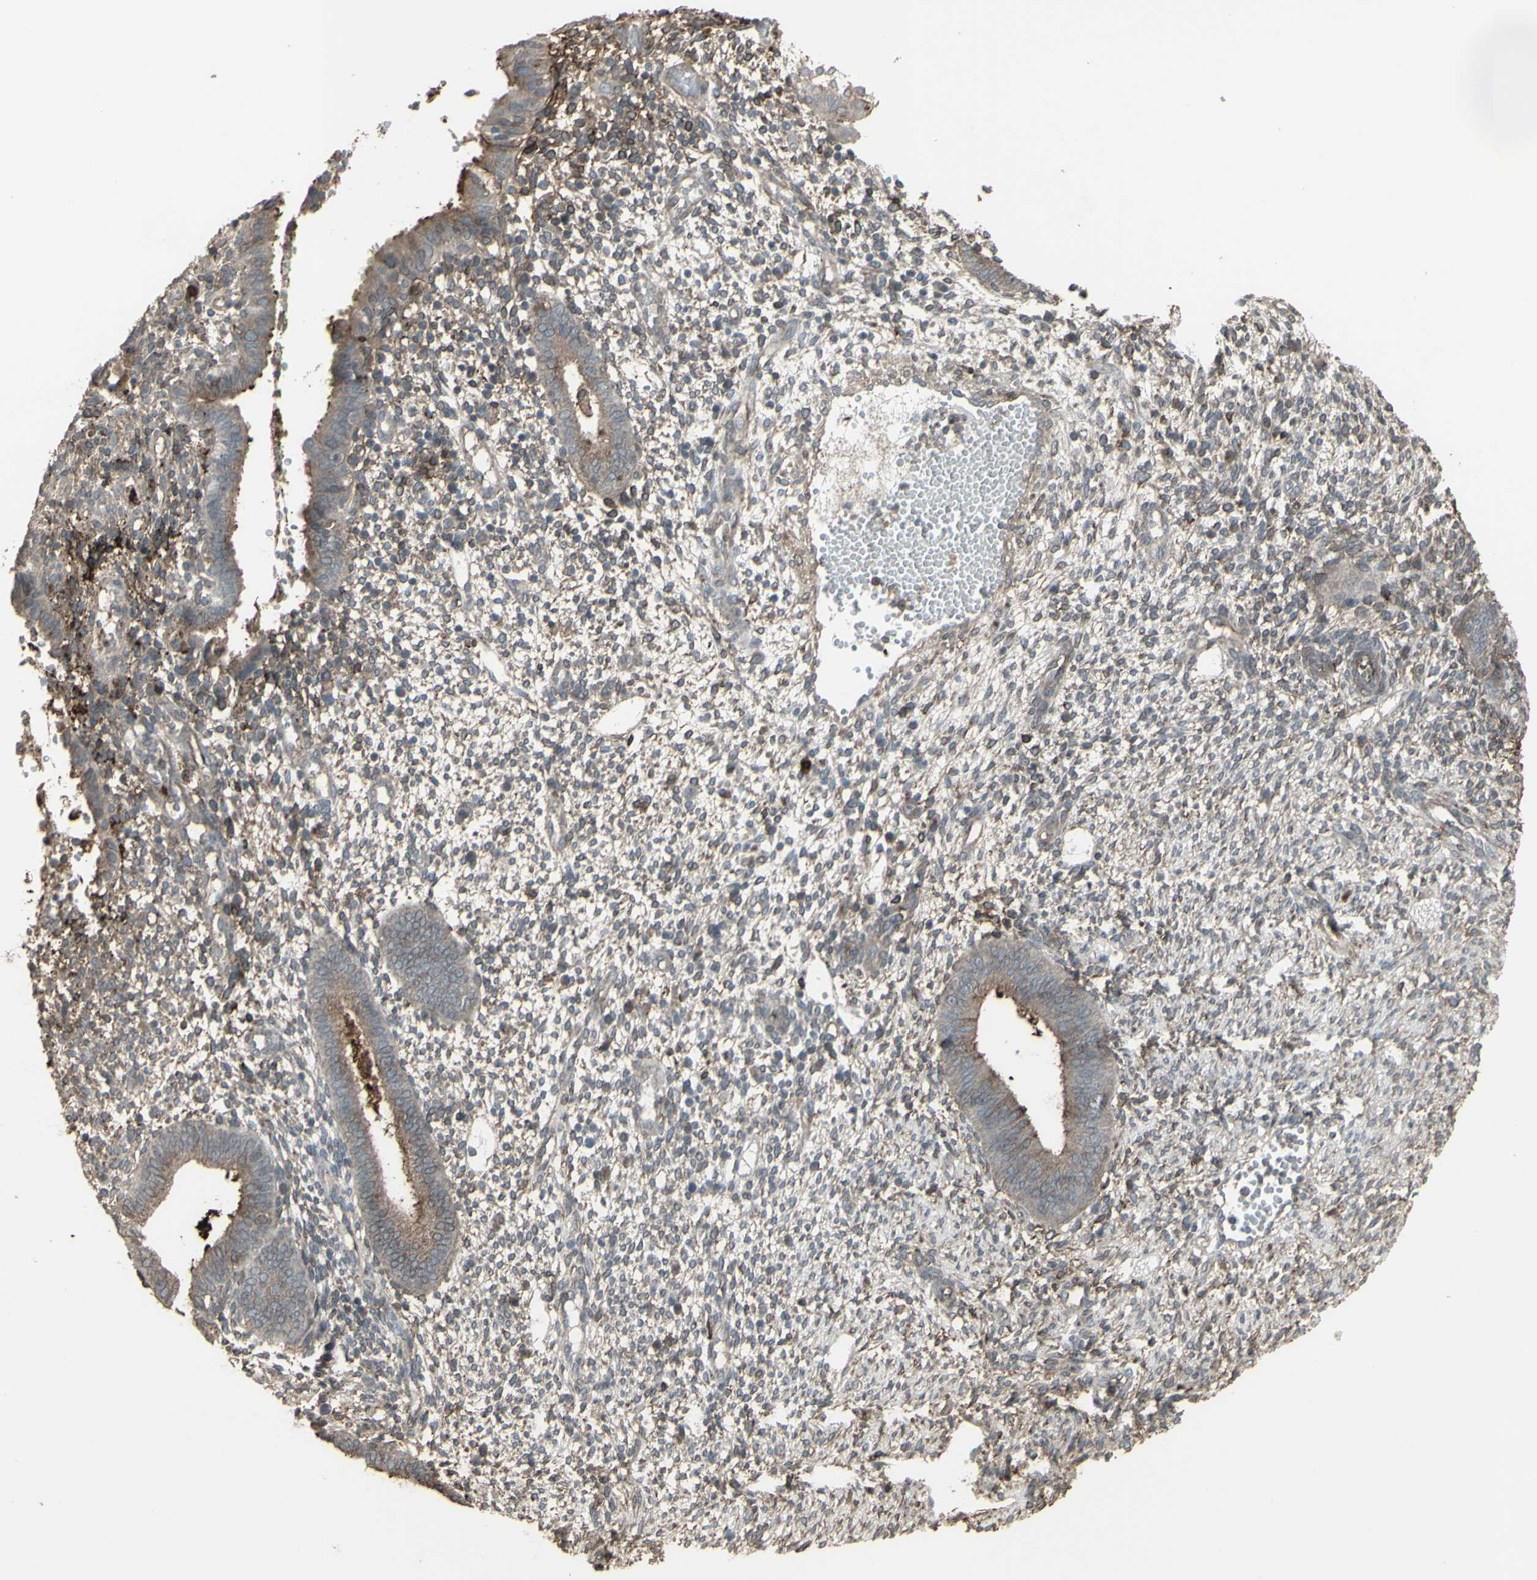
{"staining": {"intensity": "moderate", "quantity": ">75%", "location": "cytoplasmic/membranous"}, "tissue": "endometrium", "cell_type": "Cells in endometrial stroma", "image_type": "normal", "snomed": [{"axis": "morphology", "description": "Normal tissue, NOS"}, {"axis": "topography", "description": "Endometrium"}], "caption": "Approximately >75% of cells in endometrial stroma in normal endometrium demonstrate moderate cytoplasmic/membranous protein positivity as visualized by brown immunohistochemical staining.", "gene": "SMO", "patient": {"sex": "female", "age": 35}}